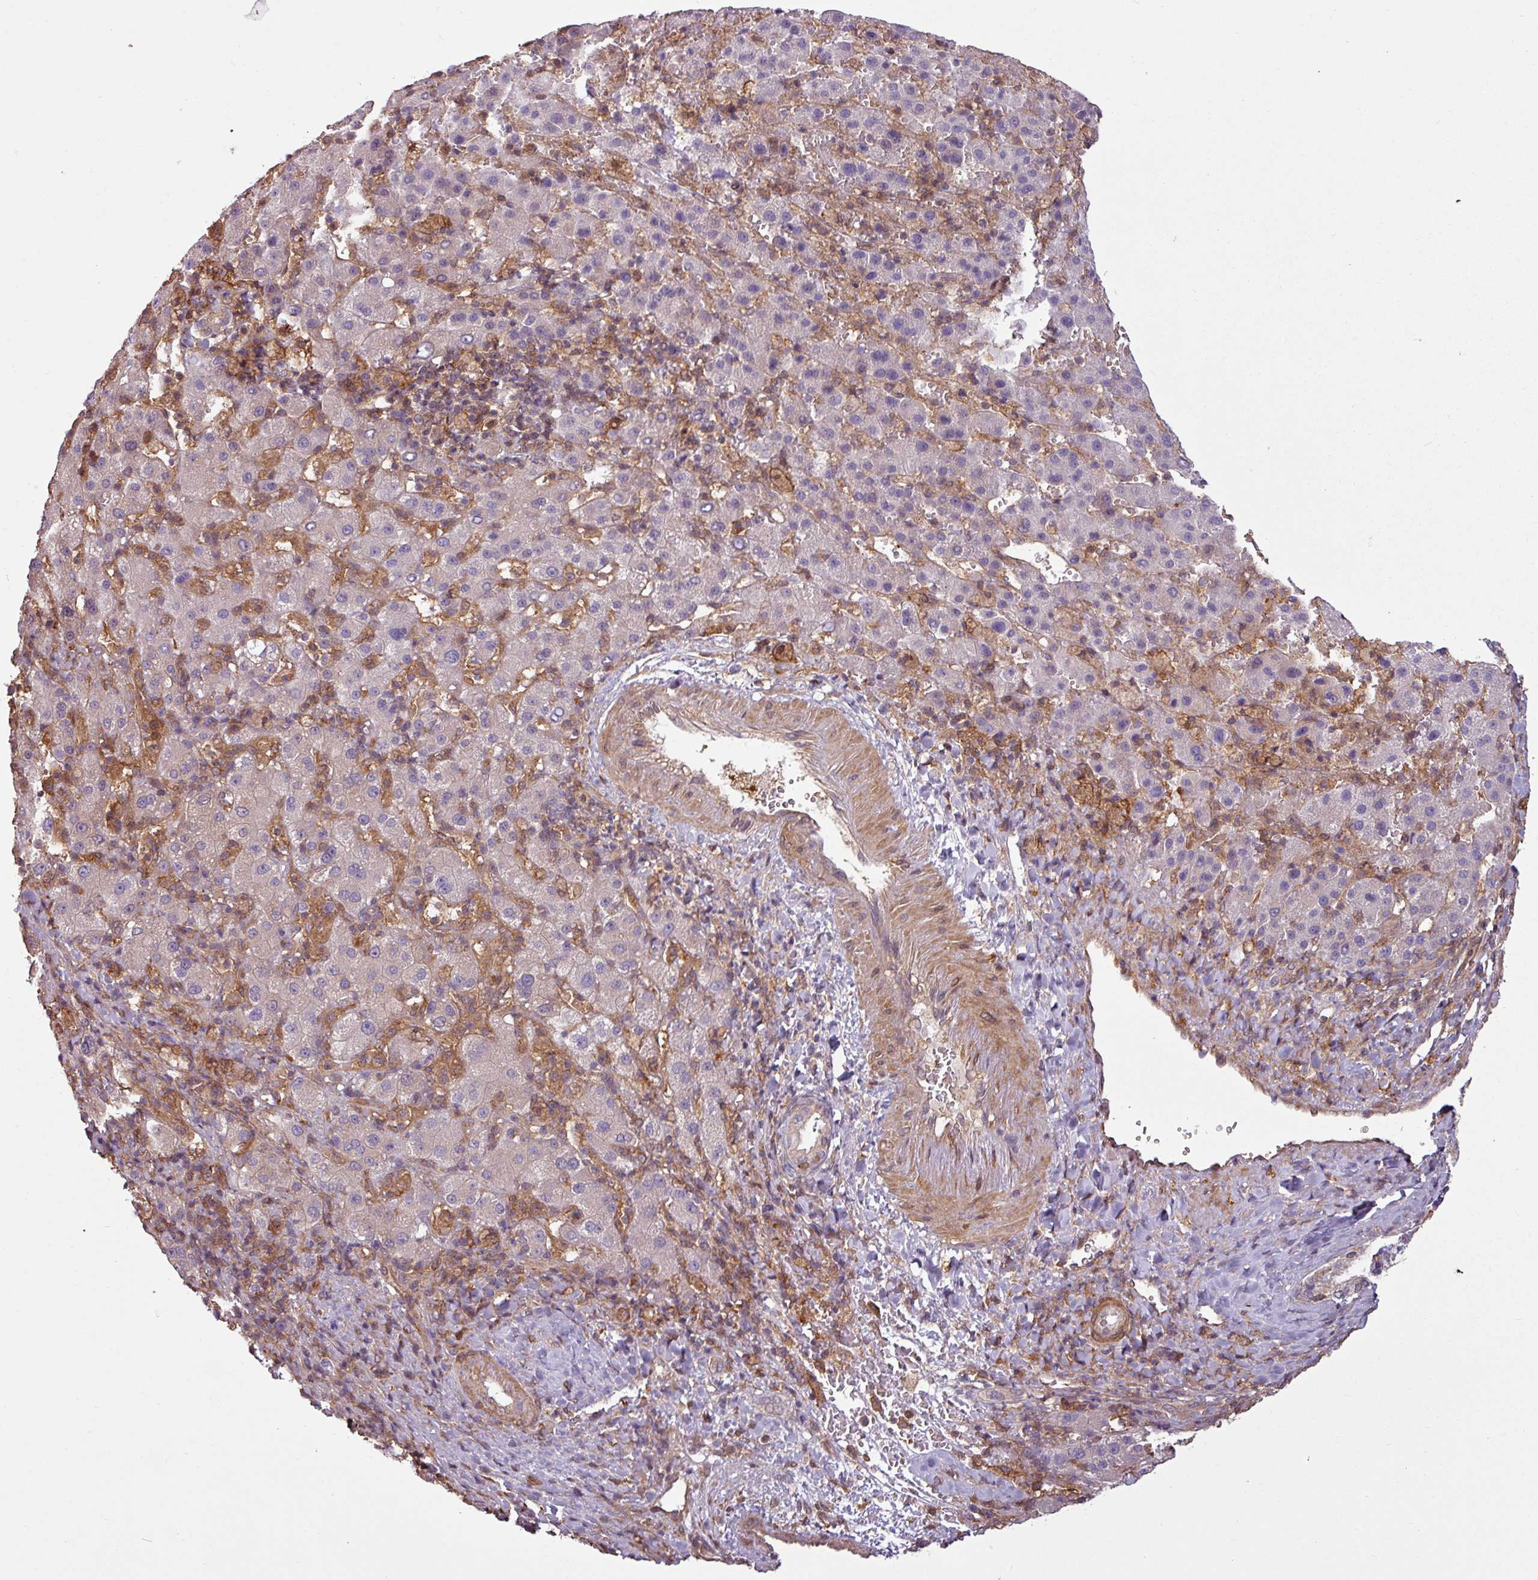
{"staining": {"intensity": "negative", "quantity": "none", "location": "none"}, "tissue": "liver cancer", "cell_type": "Tumor cells", "image_type": "cancer", "snomed": [{"axis": "morphology", "description": "Carcinoma, Hepatocellular, NOS"}, {"axis": "topography", "description": "Liver"}], "caption": "Tumor cells are negative for brown protein staining in liver cancer (hepatocellular carcinoma).", "gene": "SH3BGRL", "patient": {"sex": "female", "age": 58}}